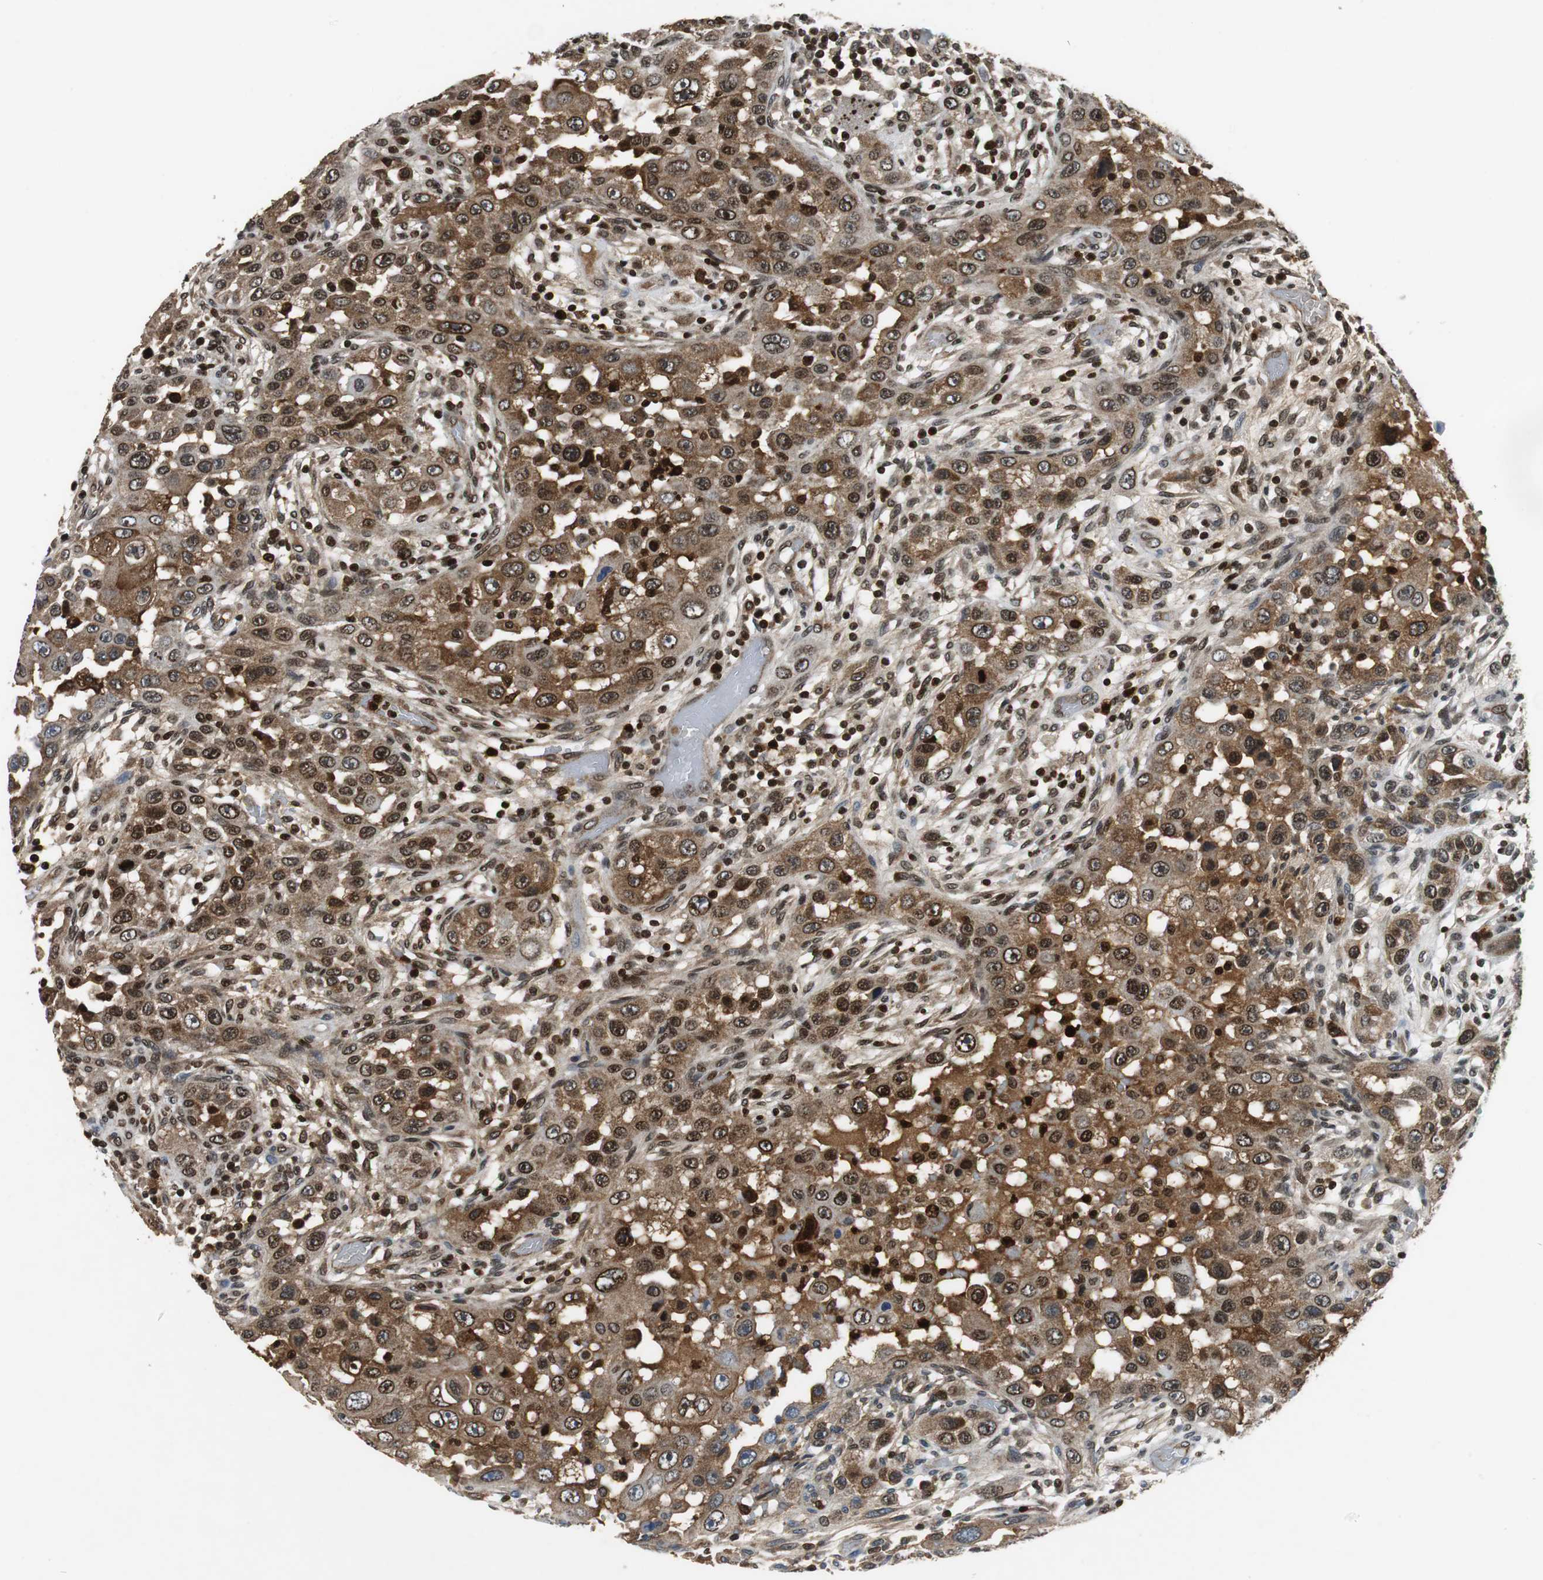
{"staining": {"intensity": "moderate", "quantity": ">75%", "location": "cytoplasmic/membranous,nuclear"}, "tissue": "head and neck cancer", "cell_type": "Tumor cells", "image_type": "cancer", "snomed": [{"axis": "morphology", "description": "Carcinoma, NOS"}, {"axis": "topography", "description": "Head-Neck"}], "caption": "Immunohistochemistry (IHC) of head and neck carcinoma shows medium levels of moderate cytoplasmic/membranous and nuclear staining in about >75% of tumor cells. The protein of interest is stained brown, and the nuclei are stained in blue (DAB (3,3'-diaminobenzidine) IHC with brightfield microscopy, high magnification).", "gene": "ORM1", "patient": {"sex": "male", "age": 87}}